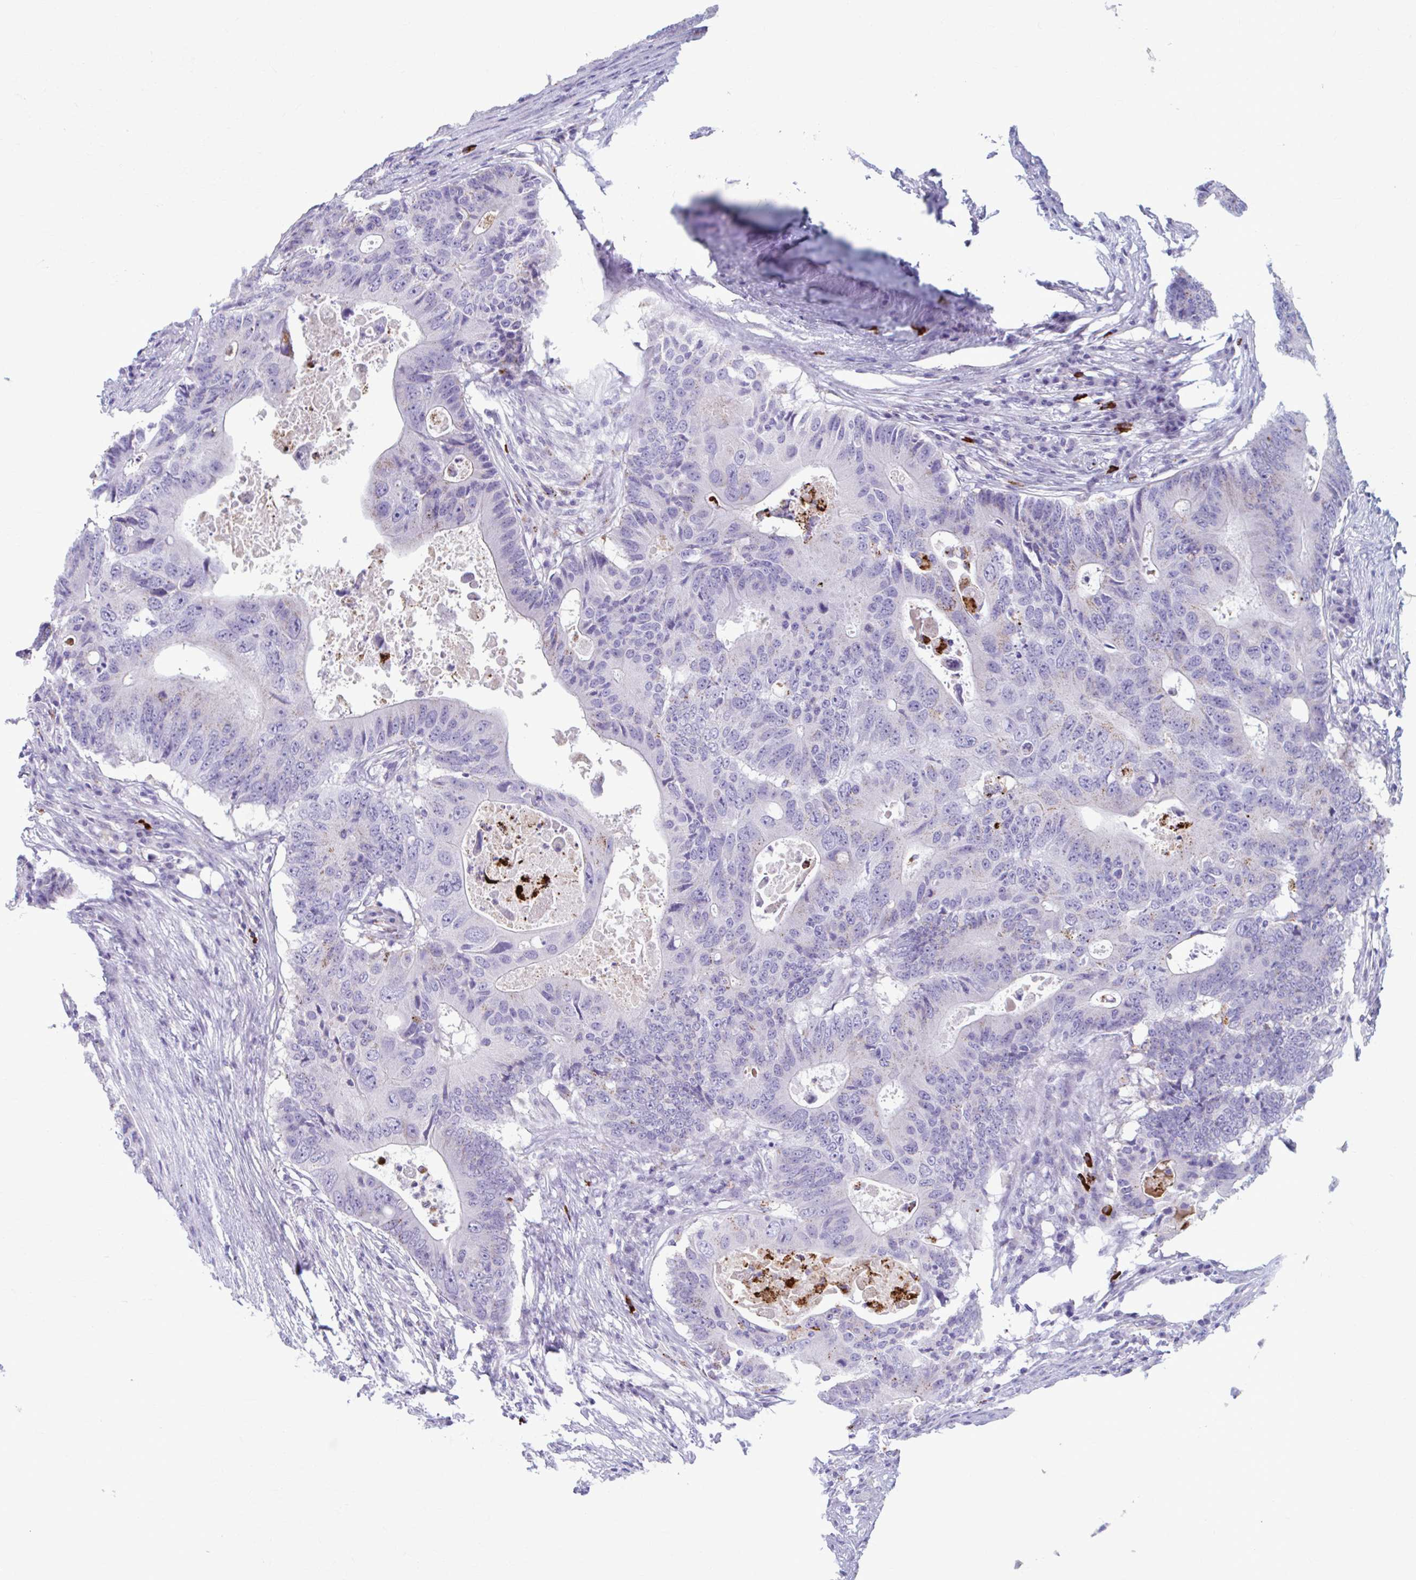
{"staining": {"intensity": "negative", "quantity": "none", "location": "none"}, "tissue": "colorectal cancer", "cell_type": "Tumor cells", "image_type": "cancer", "snomed": [{"axis": "morphology", "description": "Adenocarcinoma, NOS"}, {"axis": "topography", "description": "Colon"}], "caption": "Image shows no protein positivity in tumor cells of colorectal adenocarcinoma tissue. Brightfield microscopy of IHC stained with DAB (brown) and hematoxylin (blue), captured at high magnification.", "gene": "C12orf71", "patient": {"sex": "male", "age": 71}}